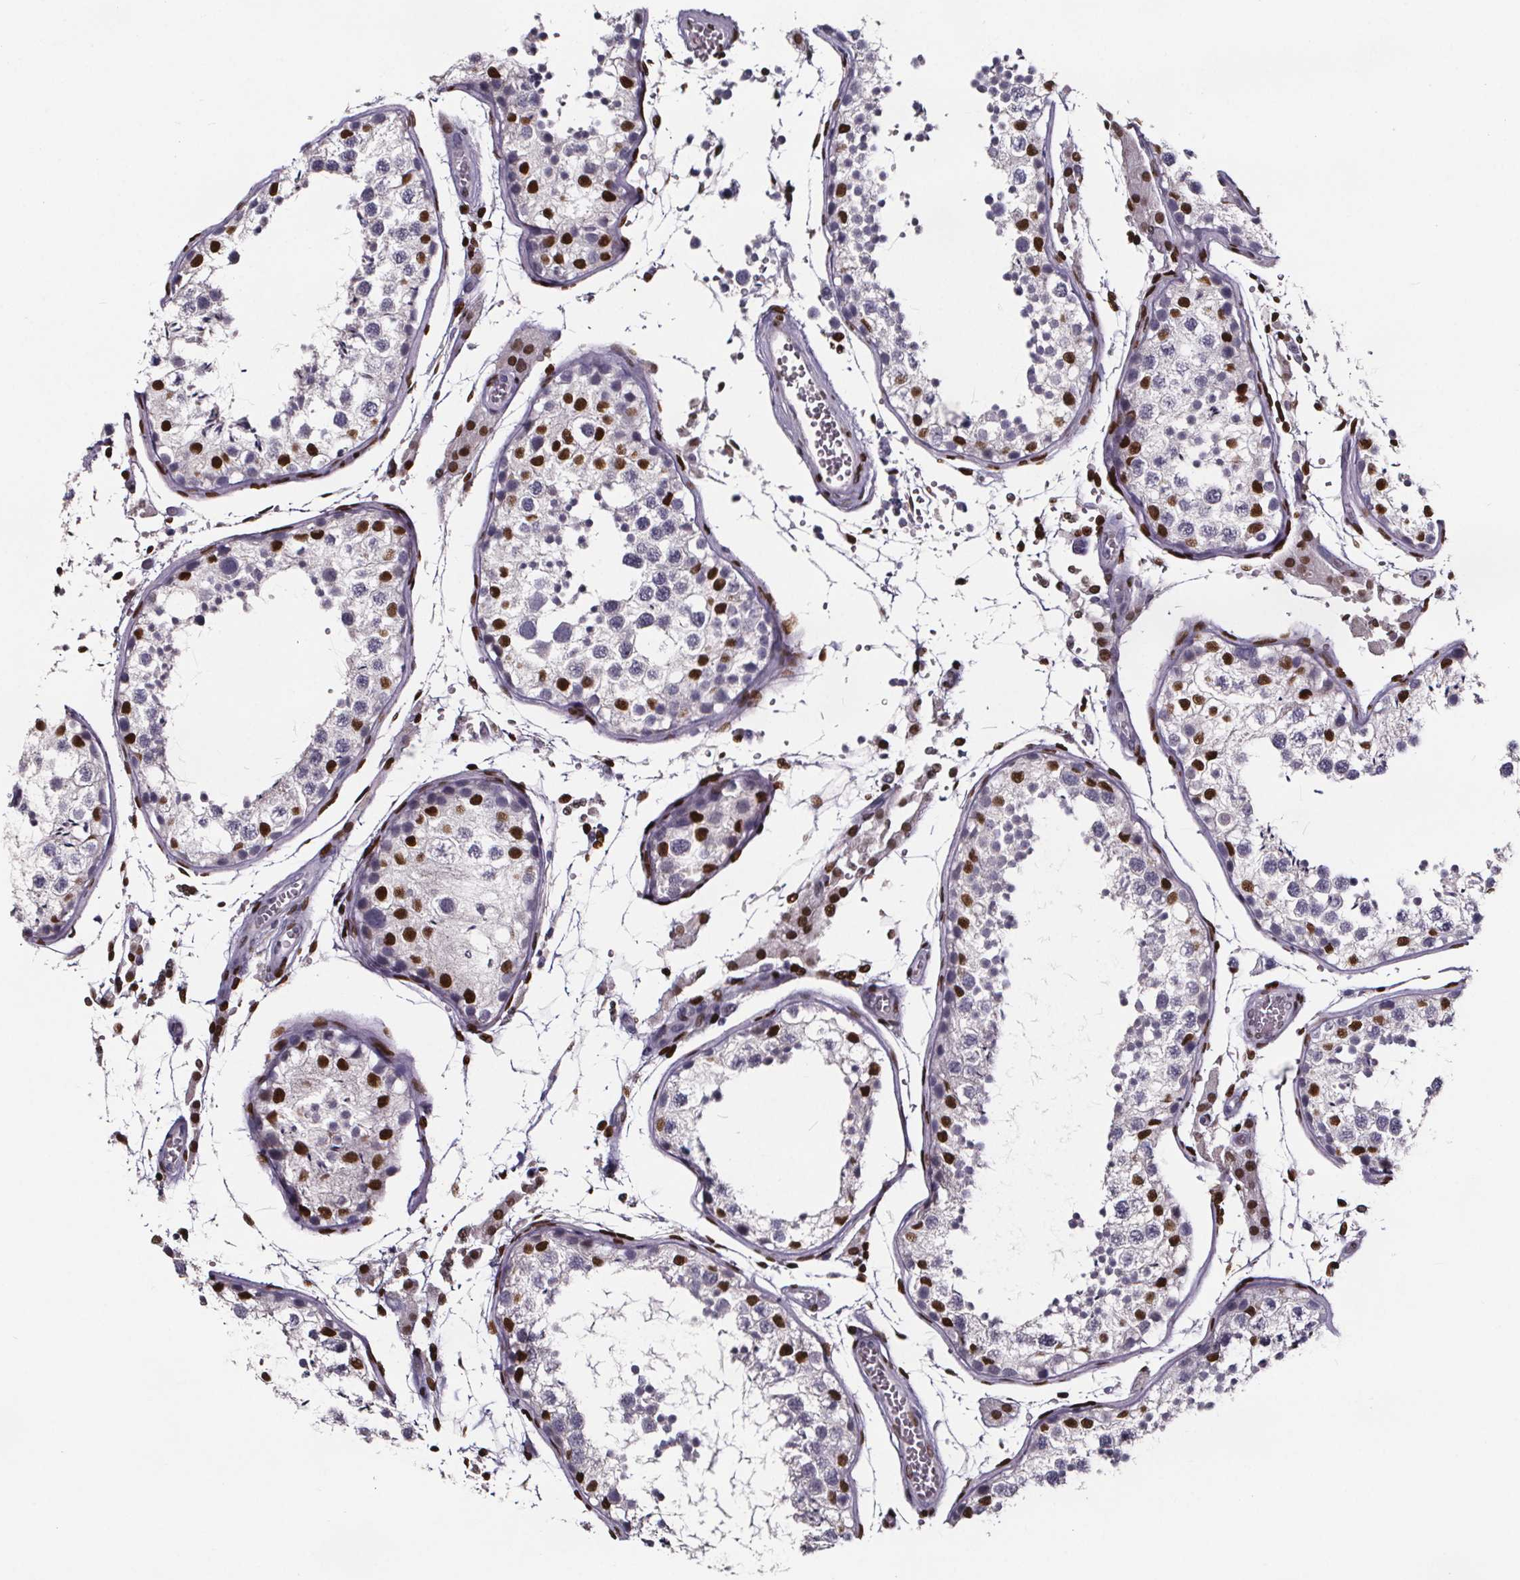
{"staining": {"intensity": "strong", "quantity": "<25%", "location": "nuclear"}, "tissue": "testis", "cell_type": "Cells in seminiferous ducts", "image_type": "normal", "snomed": [{"axis": "morphology", "description": "Normal tissue, NOS"}, {"axis": "topography", "description": "Testis"}], "caption": "Benign testis was stained to show a protein in brown. There is medium levels of strong nuclear staining in approximately <25% of cells in seminiferous ducts. The staining is performed using DAB brown chromogen to label protein expression. The nuclei are counter-stained blue using hematoxylin.", "gene": "AR", "patient": {"sex": "male", "age": 29}}